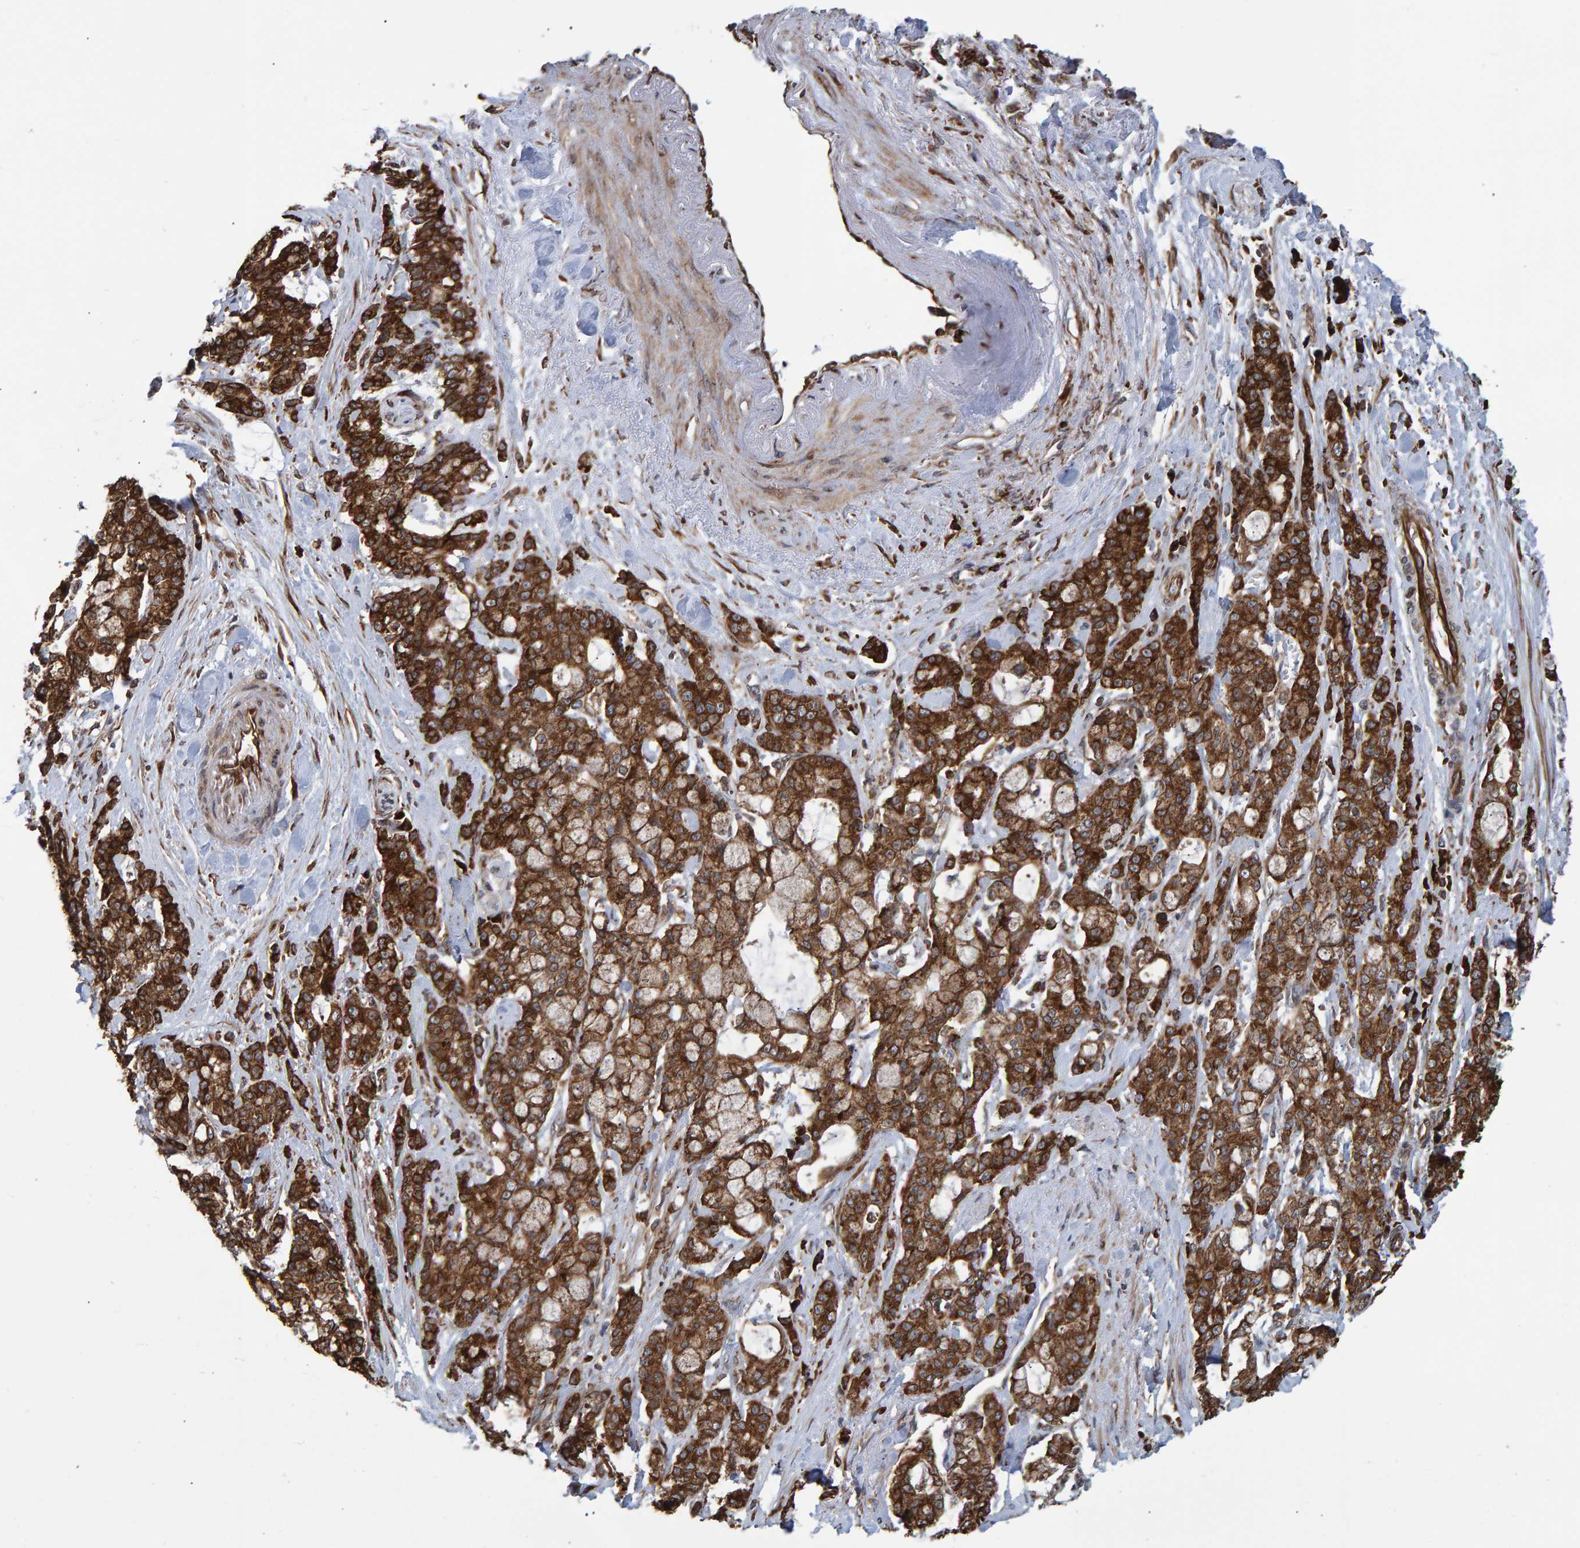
{"staining": {"intensity": "strong", "quantity": ">75%", "location": "cytoplasmic/membranous"}, "tissue": "pancreatic cancer", "cell_type": "Tumor cells", "image_type": "cancer", "snomed": [{"axis": "morphology", "description": "Adenocarcinoma, NOS"}, {"axis": "topography", "description": "Pancreas"}], "caption": "There is high levels of strong cytoplasmic/membranous expression in tumor cells of adenocarcinoma (pancreatic), as demonstrated by immunohistochemical staining (brown color).", "gene": "FAM117A", "patient": {"sex": "female", "age": 73}}